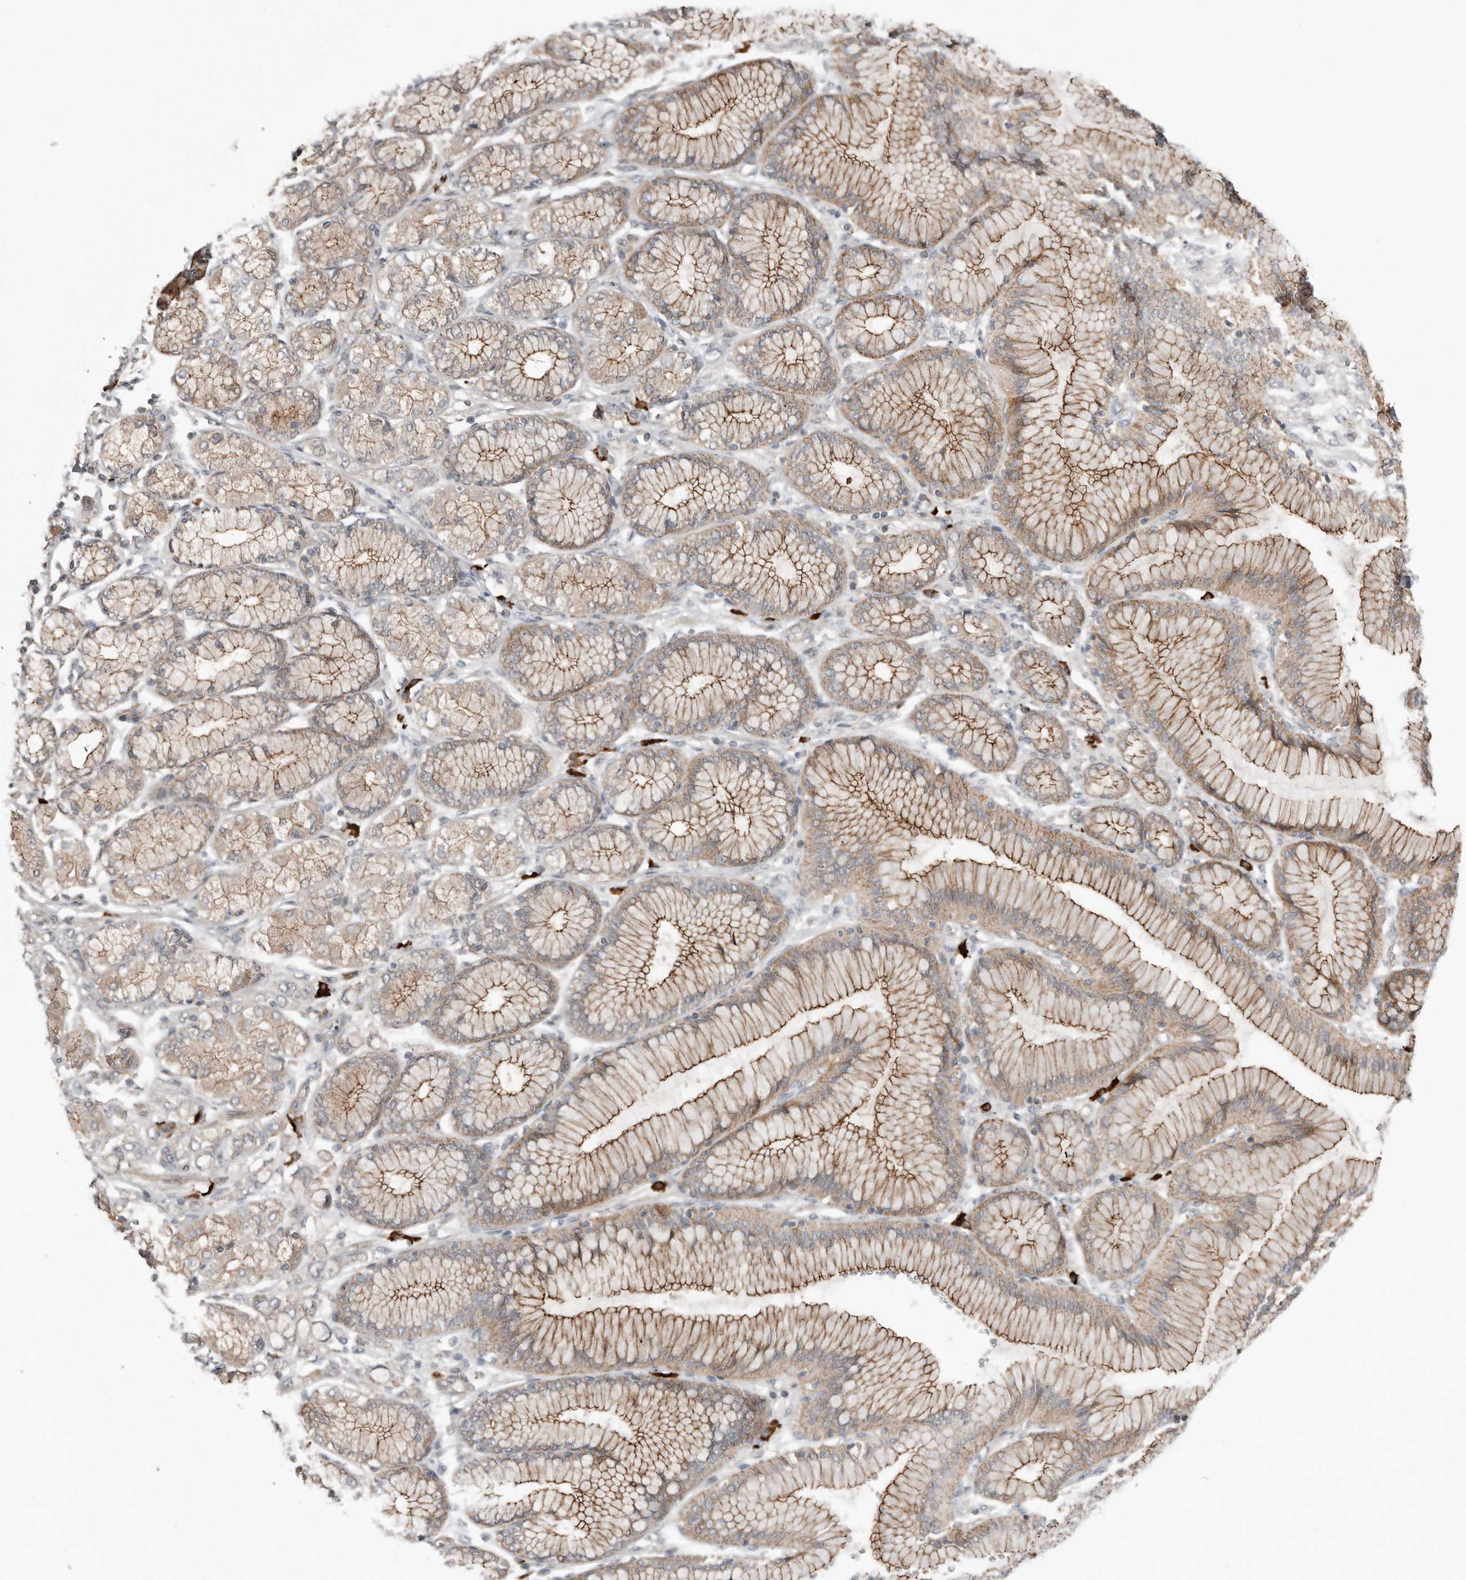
{"staining": {"intensity": "moderate", "quantity": "25%-75%", "location": "cytoplasmic/membranous"}, "tissue": "stomach cancer", "cell_type": "Tumor cells", "image_type": "cancer", "snomed": [{"axis": "morphology", "description": "Adenocarcinoma, NOS"}, {"axis": "topography", "description": "Stomach"}], "caption": "Moderate cytoplasmic/membranous expression for a protein is present in approximately 25%-75% of tumor cells of stomach cancer using IHC.", "gene": "TEAD3", "patient": {"sex": "female", "age": 65}}